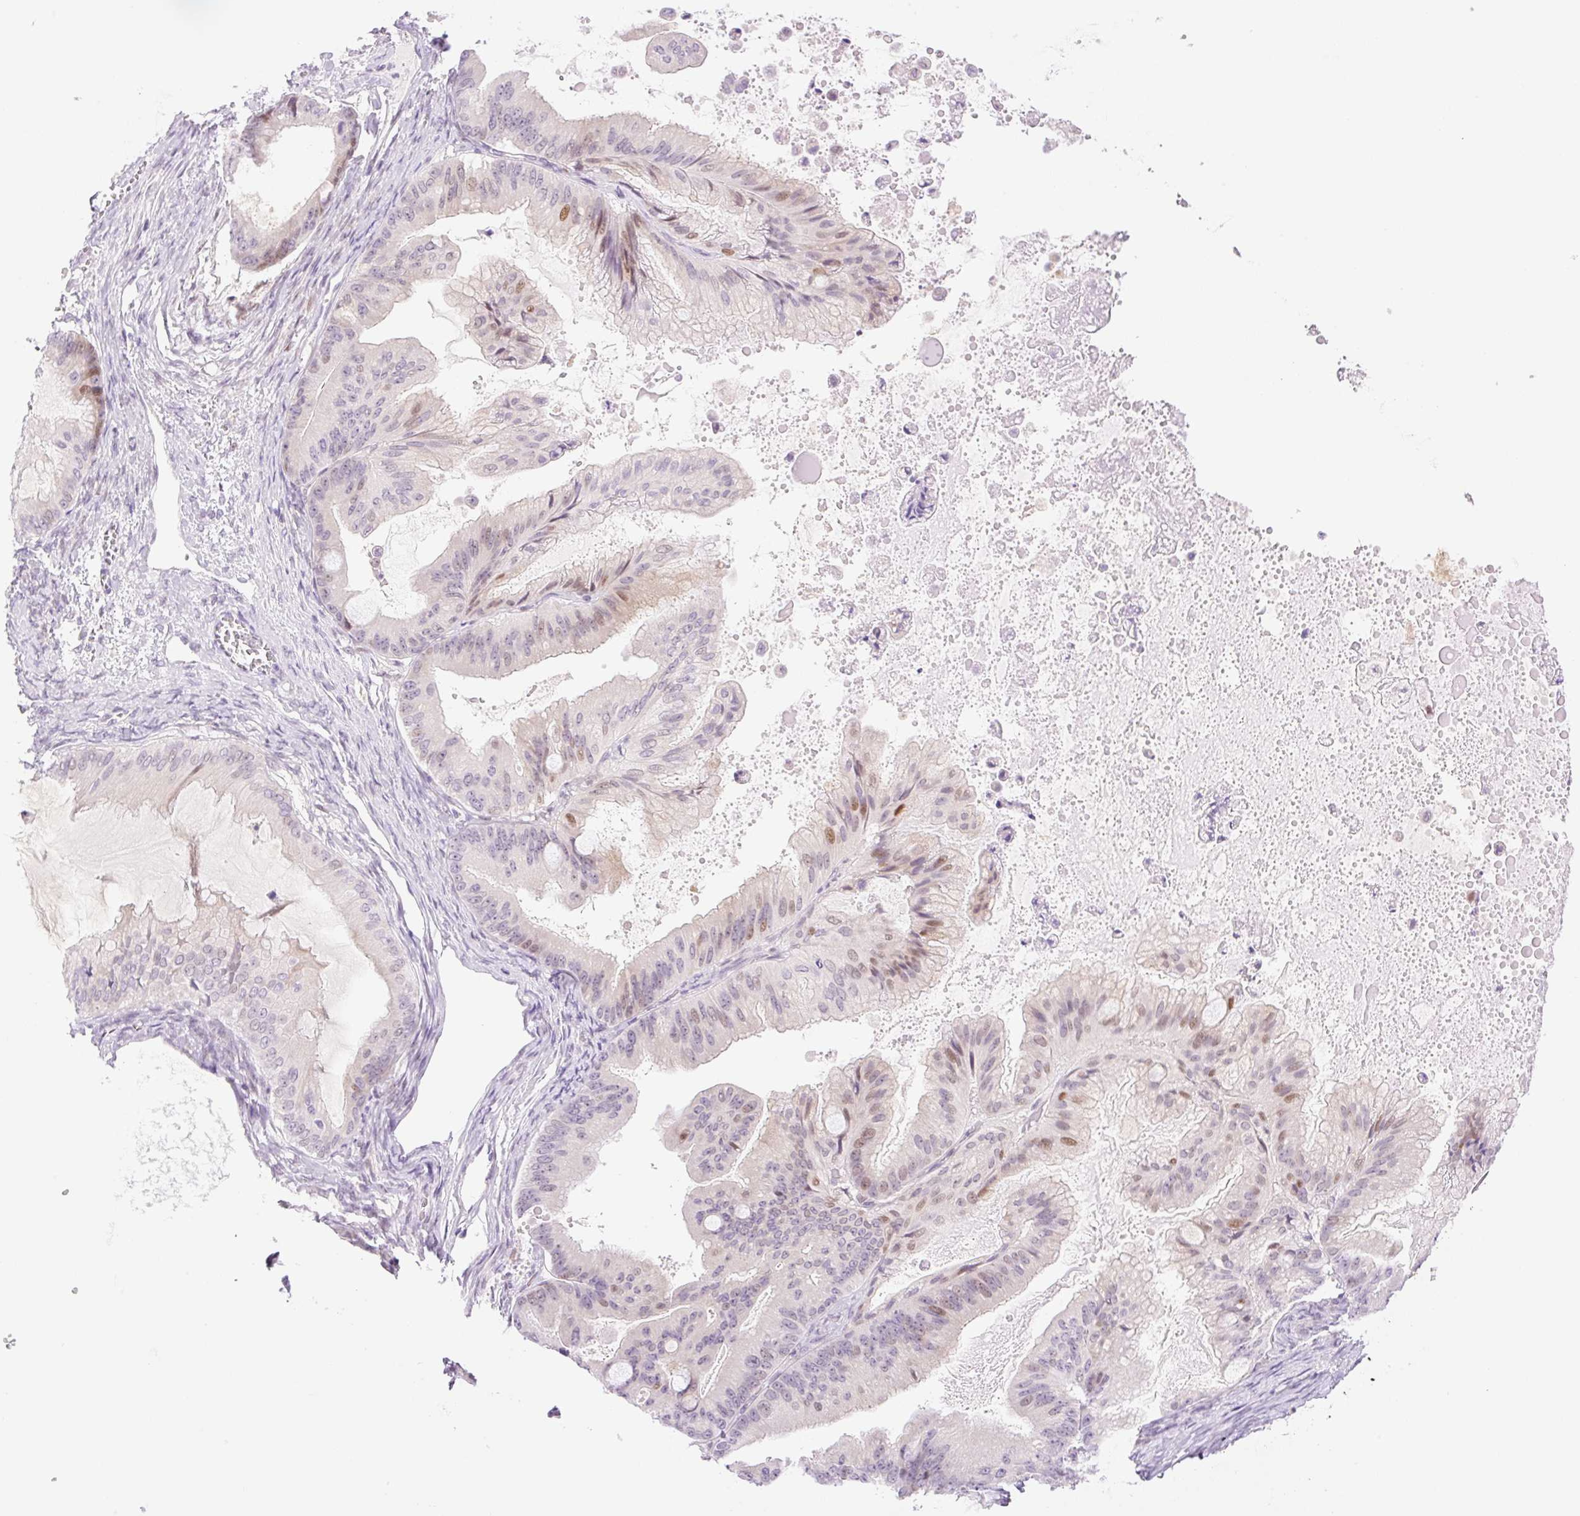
{"staining": {"intensity": "moderate", "quantity": "<25%", "location": "nuclear"}, "tissue": "ovarian cancer", "cell_type": "Tumor cells", "image_type": "cancer", "snomed": [{"axis": "morphology", "description": "Cystadenocarcinoma, mucinous, NOS"}, {"axis": "topography", "description": "Ovary"}], "caption": "Immunohistochemical staining of mucinous cystadenocarcinoma (ovarian) demonstrates low levels of moderate nuclear staining in approximately <25% of tumor cells. Nuclei are stained in blue.", "gene": "SPRYD4", "patient": {"sex": "female", "age": 71}}